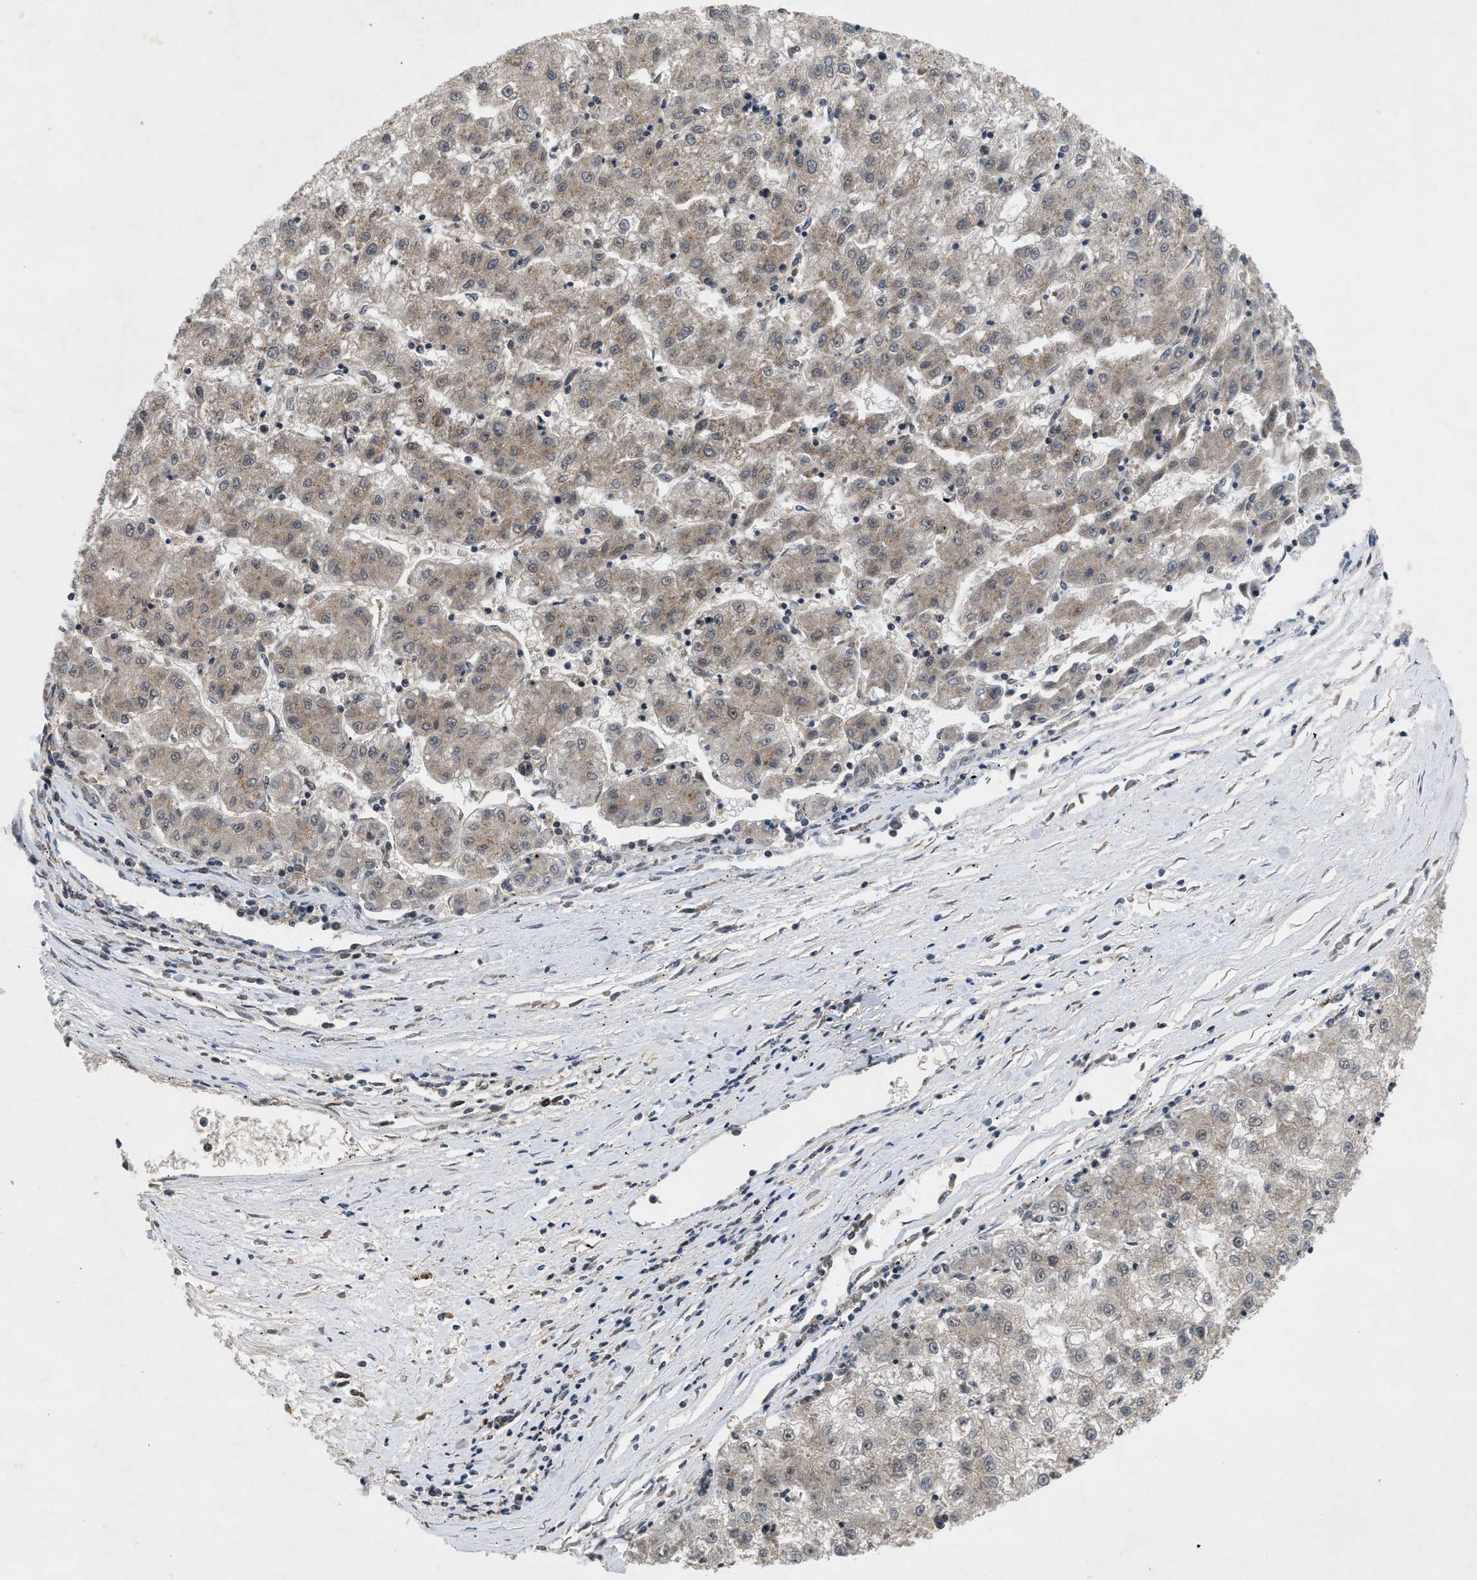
{"staining": {"intensity": "weak", "quantity": ">75%", "location": "cytoplasmic/membranous"}, "tissue": "liver cancer", "cell_type": "Tumor cells", "image_type": "cancer", "snomed": [{"axis": "morphology", "description": "Carcinoma, Hepatocellular, NOS"}, {"axis": "topography", "description": "Liver"}], "caption": "A brown stain shows weak cytoplasmic/membranous staining of a protein in liver hepatocellular carcinoma tumor cells. (DAB = brown stain, brightfield microscopy at high magnification).", "gene": "ZNF346", "patient": {"sex": "male", "age": 72}}